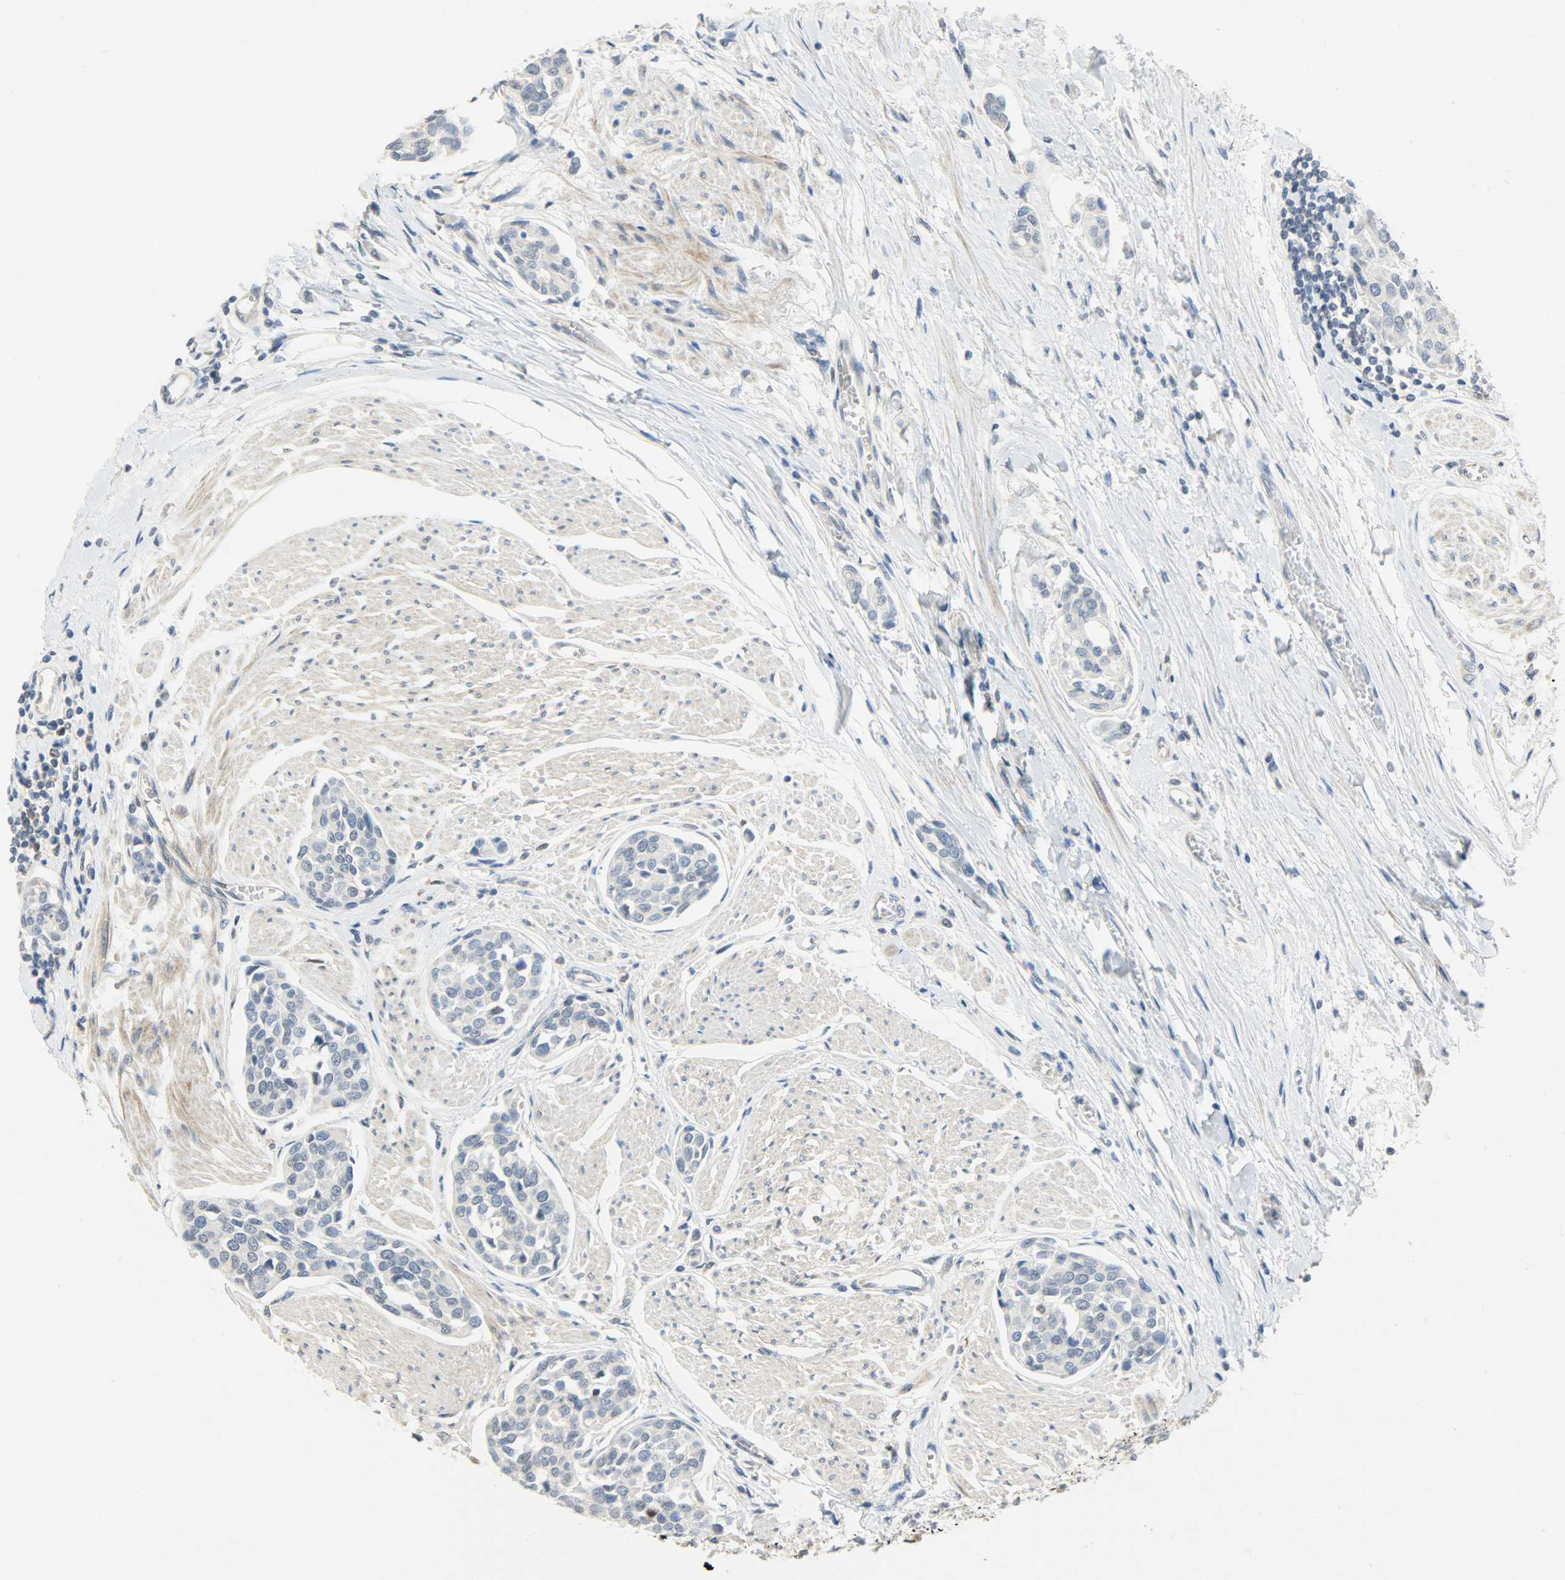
{"staining": {"intensity": "negative", "quantity": "none", "location": "none"}, "tissue": "urothelial cancer", "cell_type": "Tumor cells", "image_type": "cancer", "snomed": [{"axis": "morphology", "description": "Urothelial carcinoma, High grade"}, {"axis": "topography", "description": "Urinary bladder"}], "caption": "High magnification brightfield microscopy of high-grade urothelial carcinoma stained with DAB (brown) and counterstained with hematoxylin (blue): tumor cells show no significant positivity.", "gene": "TRIM21", "patient": {"sex": "male", "age": 78}}